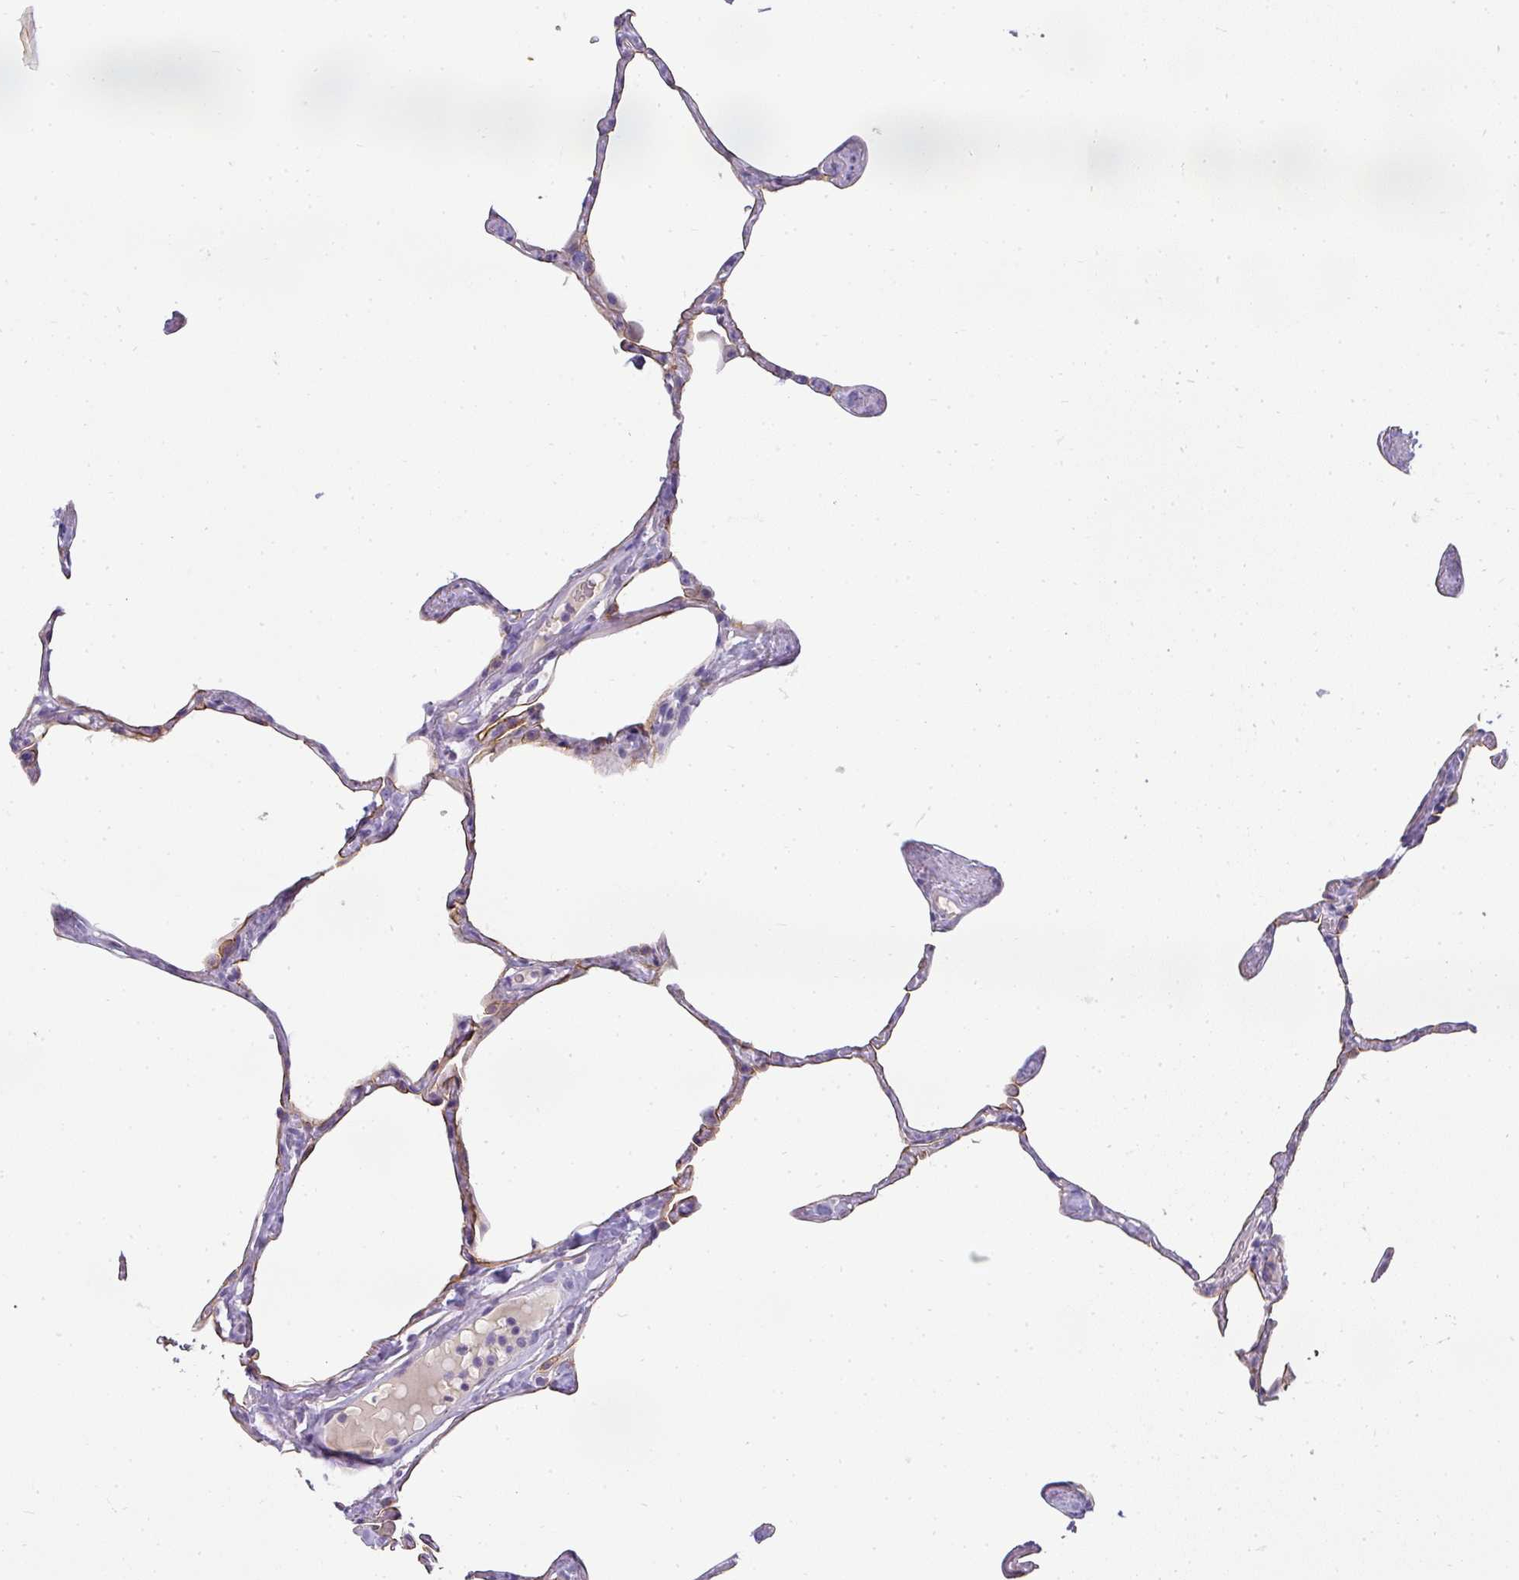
{"staining": {"intensity": "moderate", "quantity": "25%-75%", "location": "cytoplasmic/membranous"}, "tissue": "lung", "cell_type": "Alveolar cells", "image_type": "normal", "snomed": [{"axis": "morphology", "description": "Normal tissue, NOS"}, {"axis": "topography", "description": "Lung"}], "caption": "Immunohistochemistry micrograph of unremarkable lung: human lung stained using IHC shows medium levels of moderate protein expression localized specifically in the cytoplasmic/membranous of alveolar cells, appearing as a cytoplasmic/membranous brown color.", "gene": "ASXL3", "patient": {"sex": "male", "age": 65}}